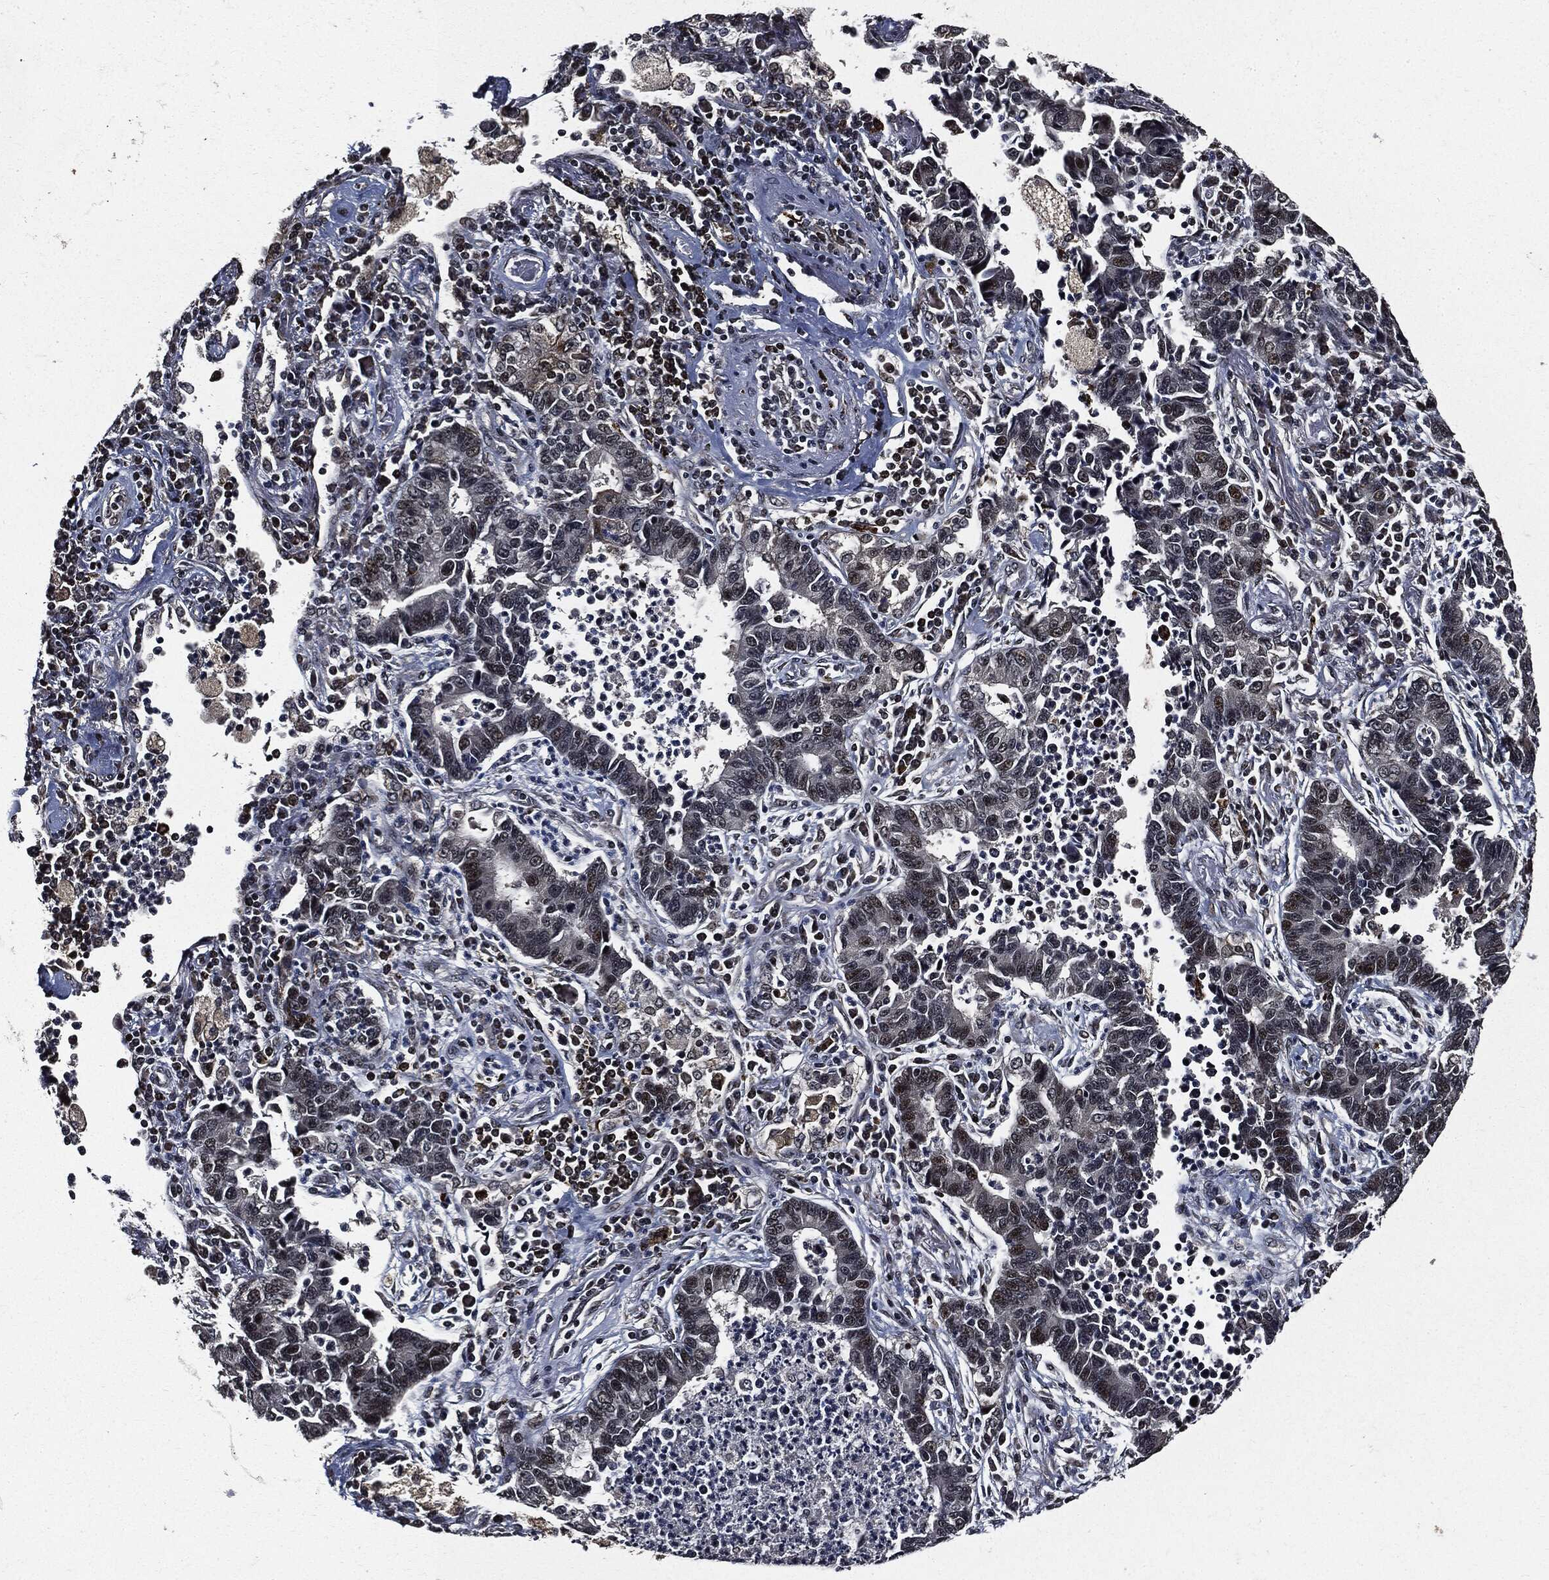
{"staining": {"intensity": "negative", "quantity": "none", "location": "none"}, "tissue": "lung cancer", "cell_type": "Tumor cells", "image_type": "cancer", "snomed": [{"axis": "morphology", "description": "Adenocarcinoma, NOS"}, {"axis": "topography", "description": "Lung"}], "caption": "The micrograph displays no staining of tumor cells in adenocarcinoma (lung). (Immunohistochemistry (ihc), brightfield microscopy, high magnification).", "gene": "SUGT1", "patient": {"sex": "female", "age": 57}}